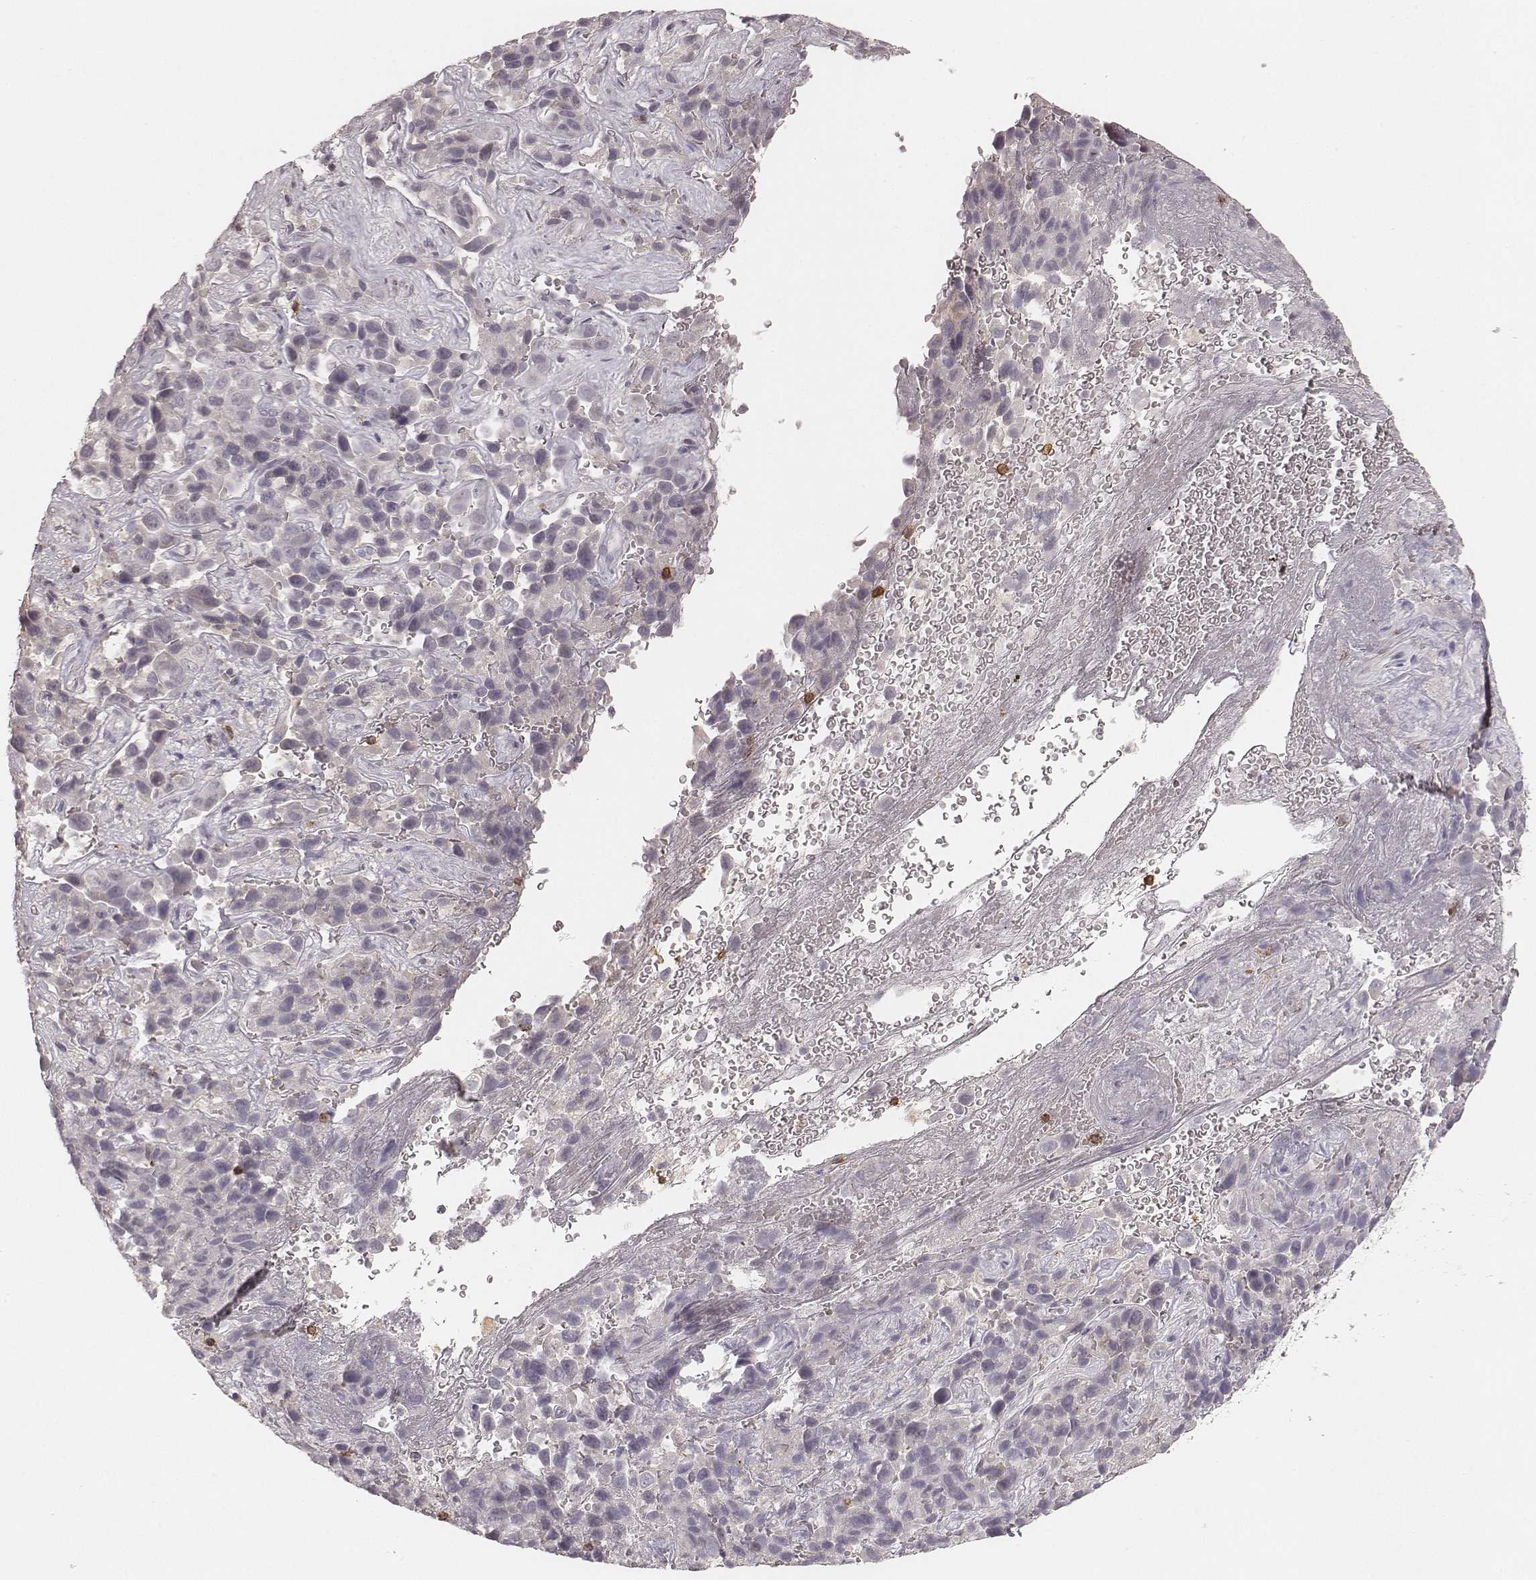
{"staining": {"intensity": "negative", "quantity": "none", "location": "none"}, "tissue": "liver cancer", "cell_type": "Tumor cells", "image_type": "cancer", "snomed": [{"axis": "morphology", "description": "Cholangiocarcinoma"}, {"axis": "topography", "description": "Liver"}], "caption": "A micrograph of human liver cancer (cholangiocarcinoma) is negative for staining in tumor cells.", "gene": "CD8A", "patient": {"sex": "female", "age": 52}}